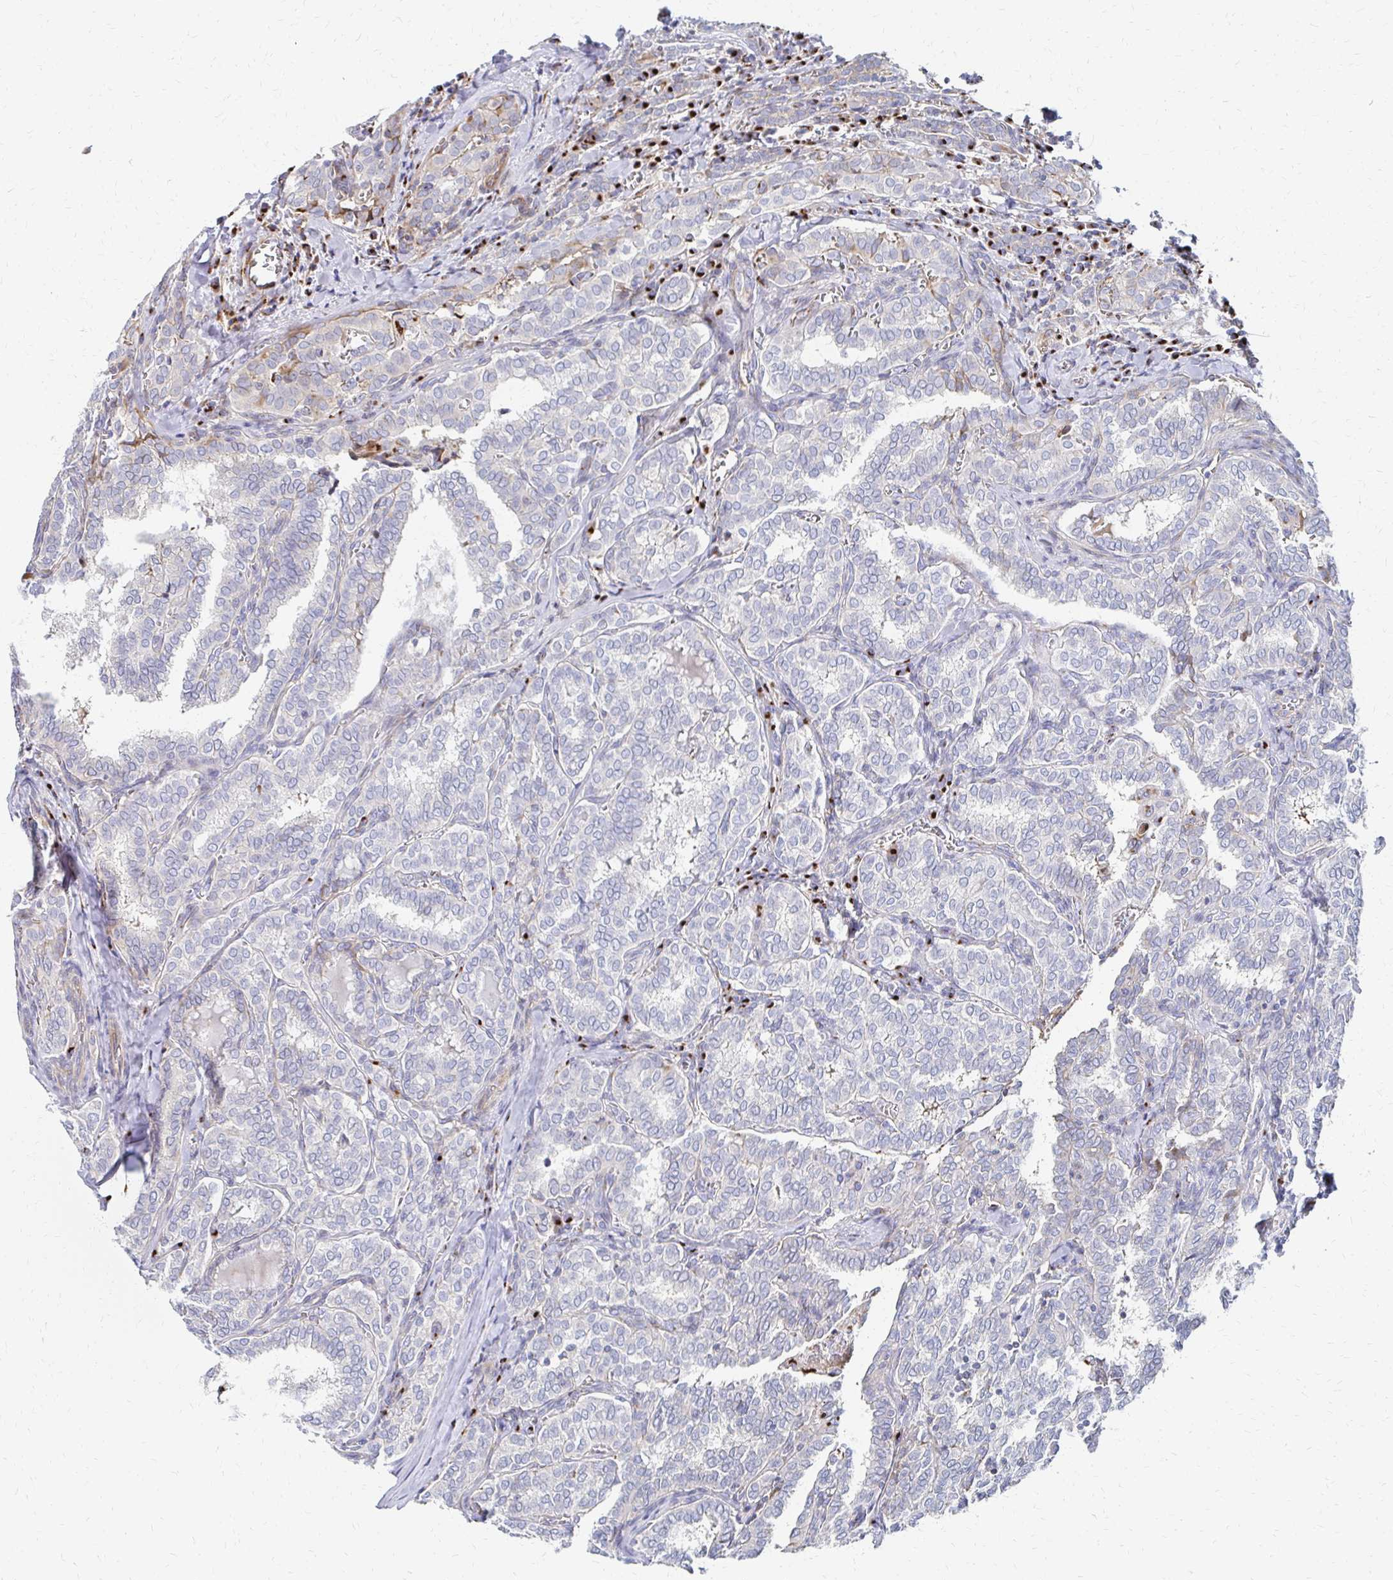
{"staining": {"intensity": "negative", "quantity": "none", "location": "none"}, "tissue": "thyroid cancer", "cell_type": "Tumor cells", "image_type": "cancer", "snomed": [{"axis": "morphology", "description": "Papillary adenocarcinoma, NOS"}, {"axis": "topography", "description": "Thyroid gland"}], "caption": "Tumor cells show no significant protein positivity in thyroid papillary adenocarcinoma.", "gene": "MAN1A1", "patient": {"sex": "female", "age": 30}}